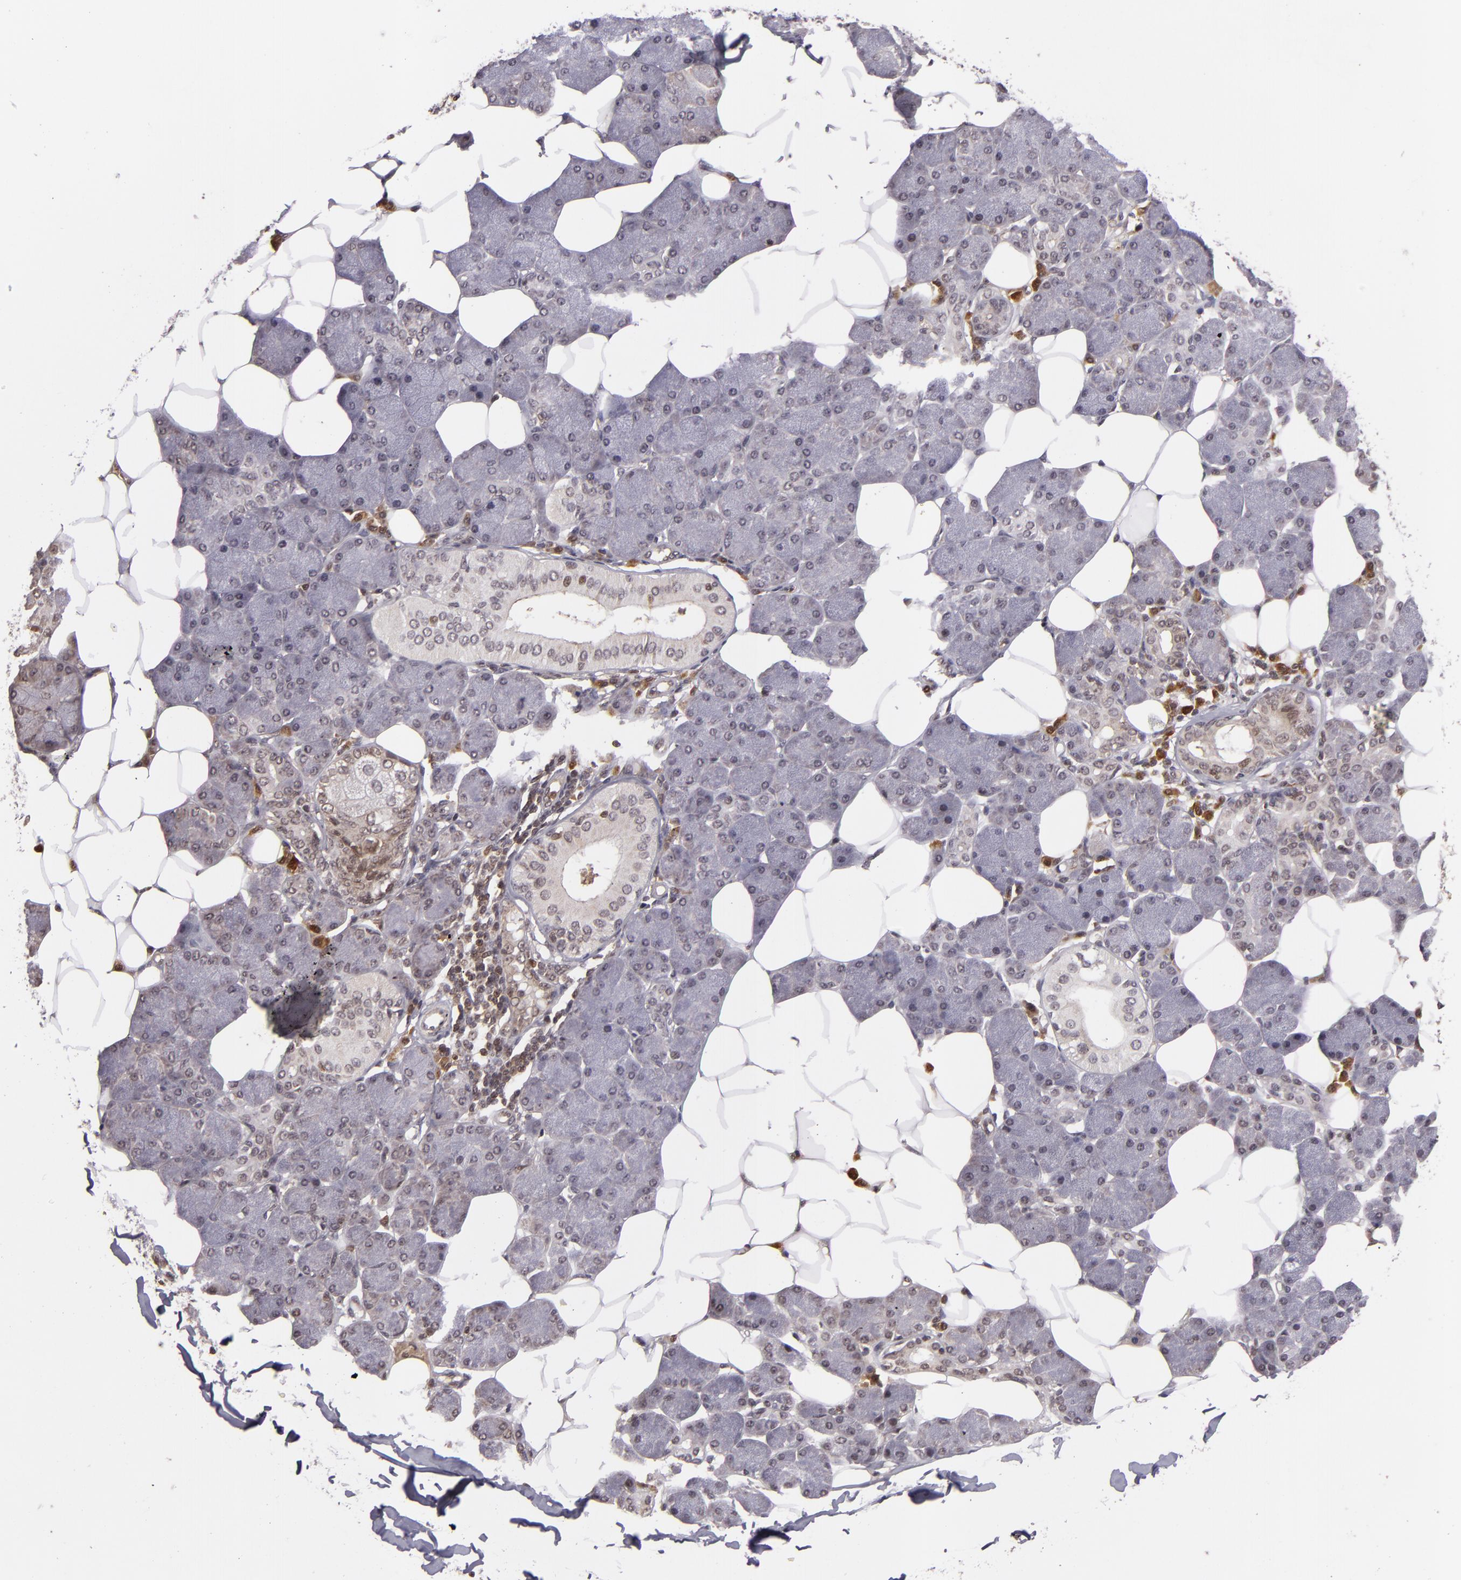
{"staining": {"intensity": "moderate", "quantity": "<25%", "location": "nuclear"}, "tissue": "salivary gland", "cell_type": "Glandular cells", "image_type": "normal", "snomed": [{"axis": "morphology", "description": "Normal tissue, NOS"}, {"axis": "morphology", "description": "Adenoma, NOS"}, {"axis": "topography", "description": "Salivary gland"}], "caption": "The photomicrograph displays a brown stain indicating the presence of a protein in the nuclear of glandular cells in salivary gland. Using DAB (brown) and hematoxylin (blue) stains, captured at high magnification using brightfield microscopy.", "gene": "ZBTB33", "patient": {"sex": "female", "age": 32}}